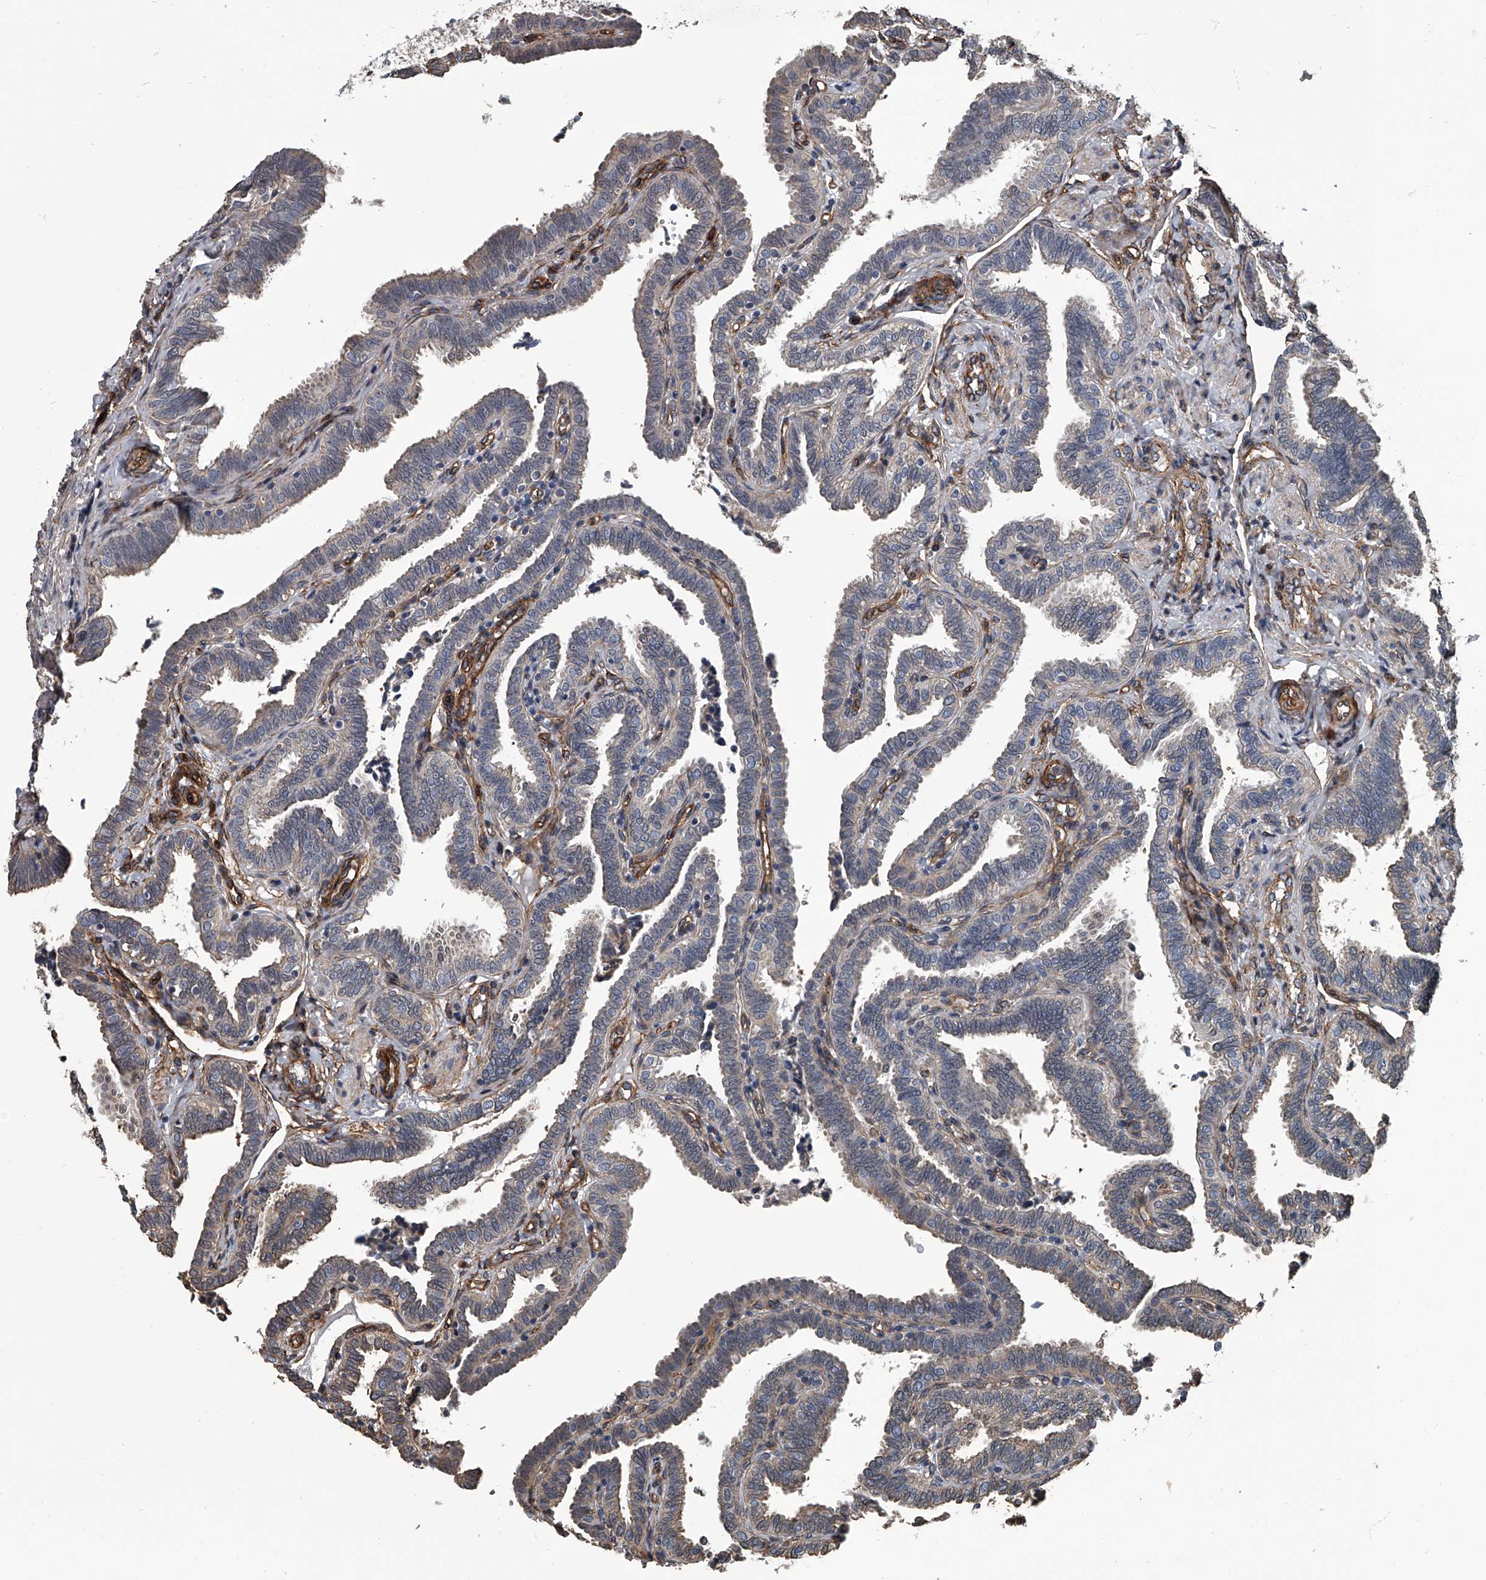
{"staining": {"intensity": "weak", "quantity": "25%-75%", "location": "cytoplasmic/membranous"}, "tissue": "fallopian tube", "cell_type": "Glandular cells", "image_type": "normal", "snomed": [{"axis": "morphology", "description": "Normal tissue, NOS"}, {"axis": "topography", "description": "Fallopian tube"}], "caption": "High-magnification brightfield microscopy of unremarkable fallopian tube stained with DAB (brown) and counterstained with hematoxylin (blue). glandular cells exhibit weak cytoplasmic/membranous expression is present in approximately25%-75% of cells.", "gene": "LDLRAD2", "patient": {"sex": "female", "age": 39}}